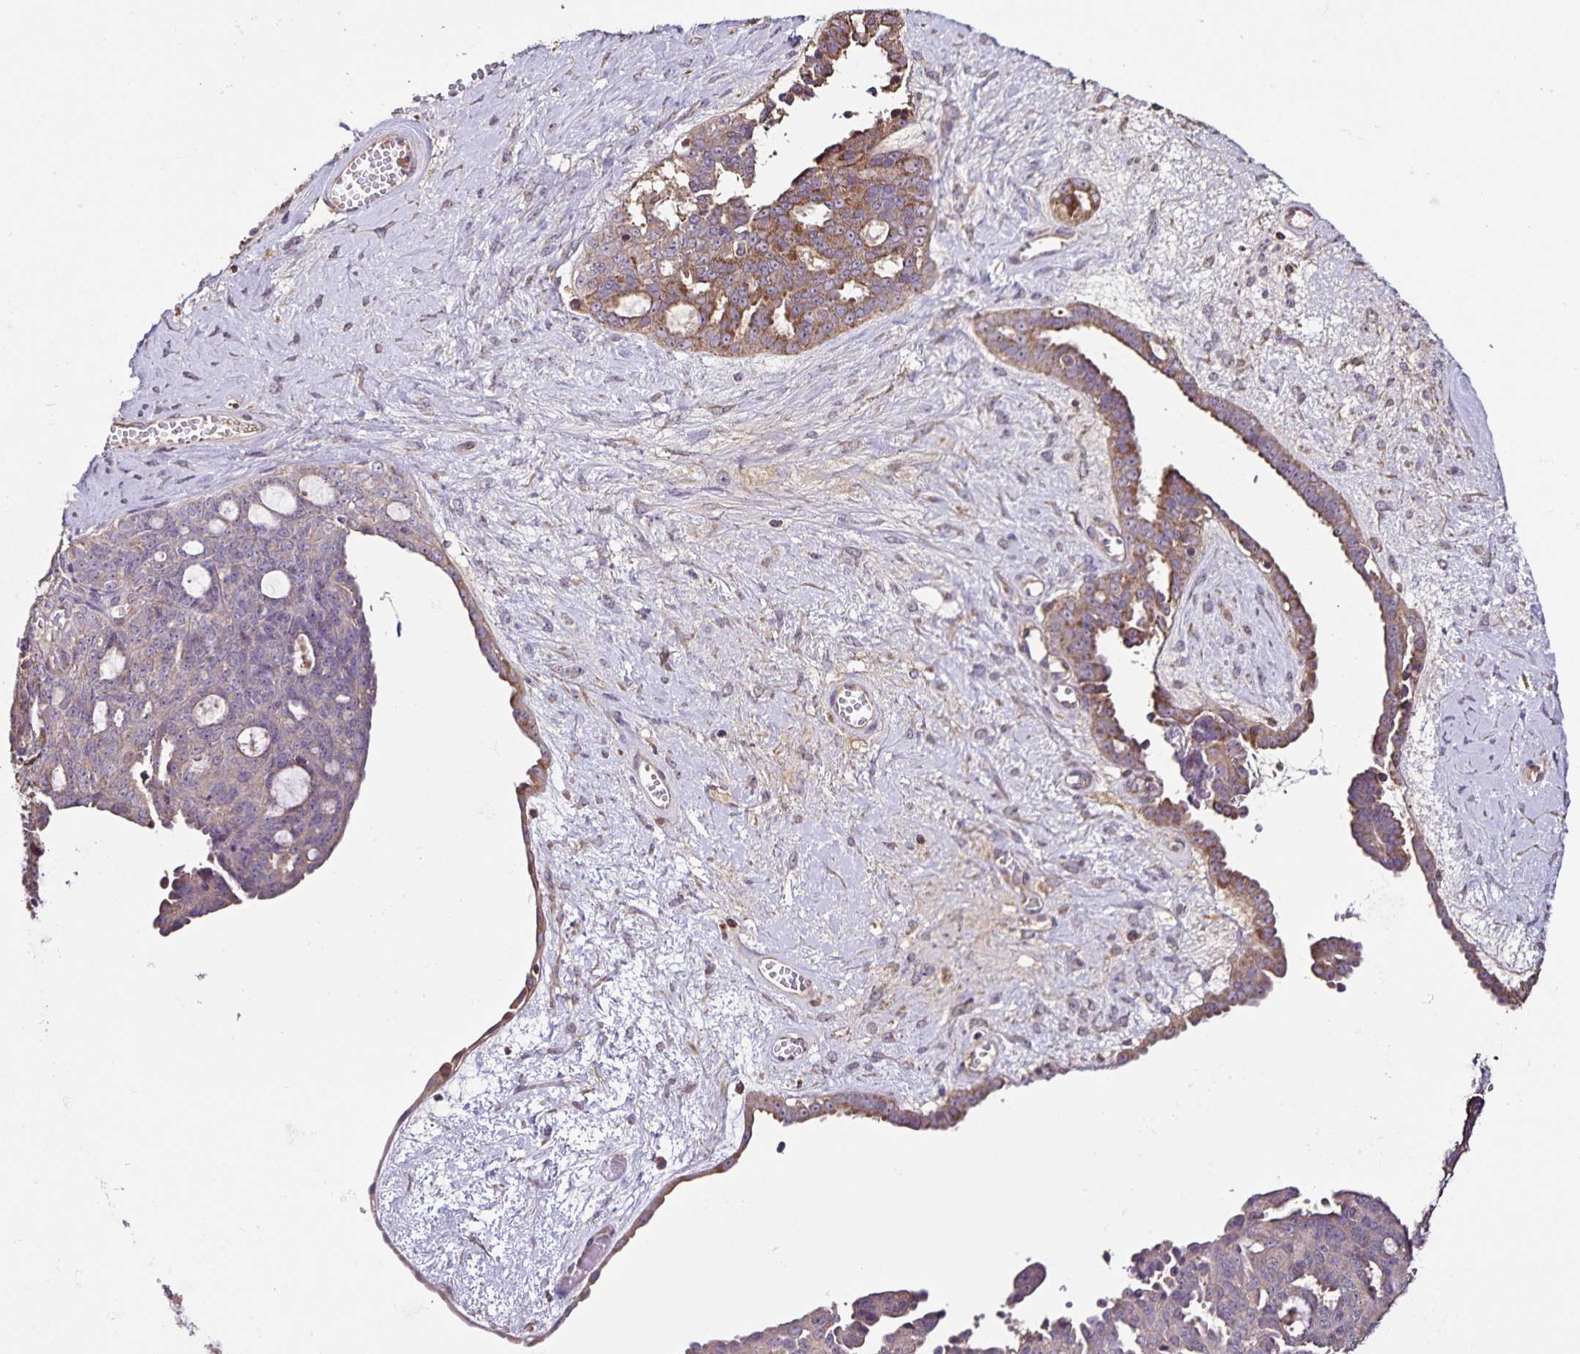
{"staining": {"intensity": "weak", "quantity": "25%-75%", "location": "cytoplasmic/membranous"}, "tissue": "ovarian cancer", "cell_type": "Tumor cells", "image_type": "cancer", "snomed": [{"axis": "morphology", "description": "Cystadenocarcinoma, serous, NOS"}, {"axis": "topography", "description": "Ovary"}], "caption": "An immunohistochemistry image of tumor tissue is shown. Protein staining in brown highlights weak cytoplasmic/membranous positivity in serous cystadenocarcinoma (ovarian) within tumor cells.", "gene": "MAN1A1", "patient": {"sex": "female", "age": 71}}